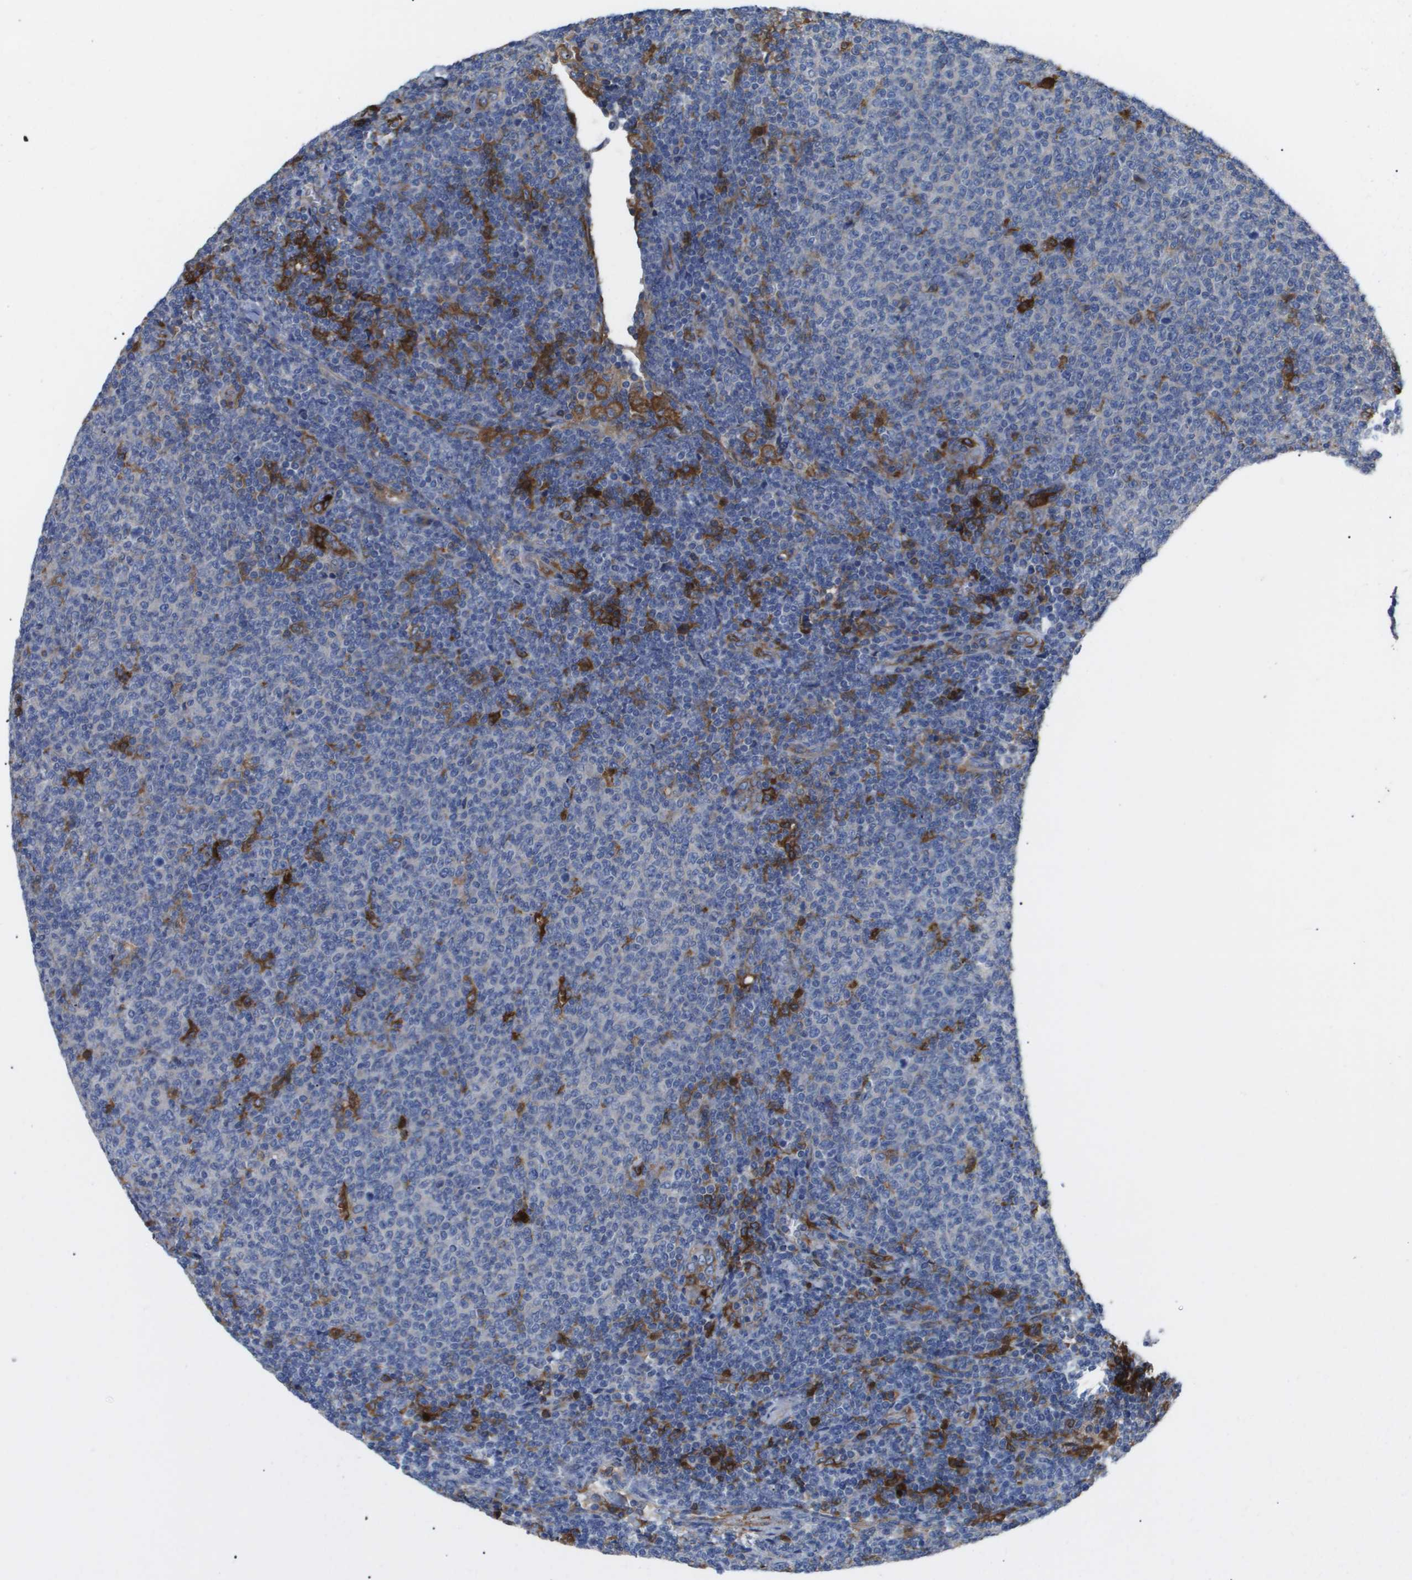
{"staining": {"intensity": "negative", "quantity": "none", "location": "none"}, "tissue": "lymphoma", "cell_type": "Tumor cells", "image_type": "cancer", "snomed": [{"axis": "morphology", "description": "Malignant lymphoma, non-Hodgkin's type, Low grade"}, {"axis": "topography", "description": "Lymph node"}], "caption": "Histopathology image shows no protein expression in tumor cells of malignant lymphoma, non-Hodgkin's type (low-grade) tissue.", "gene": "SERPINA6", "patient": {"sex": "male", "age": 66}}